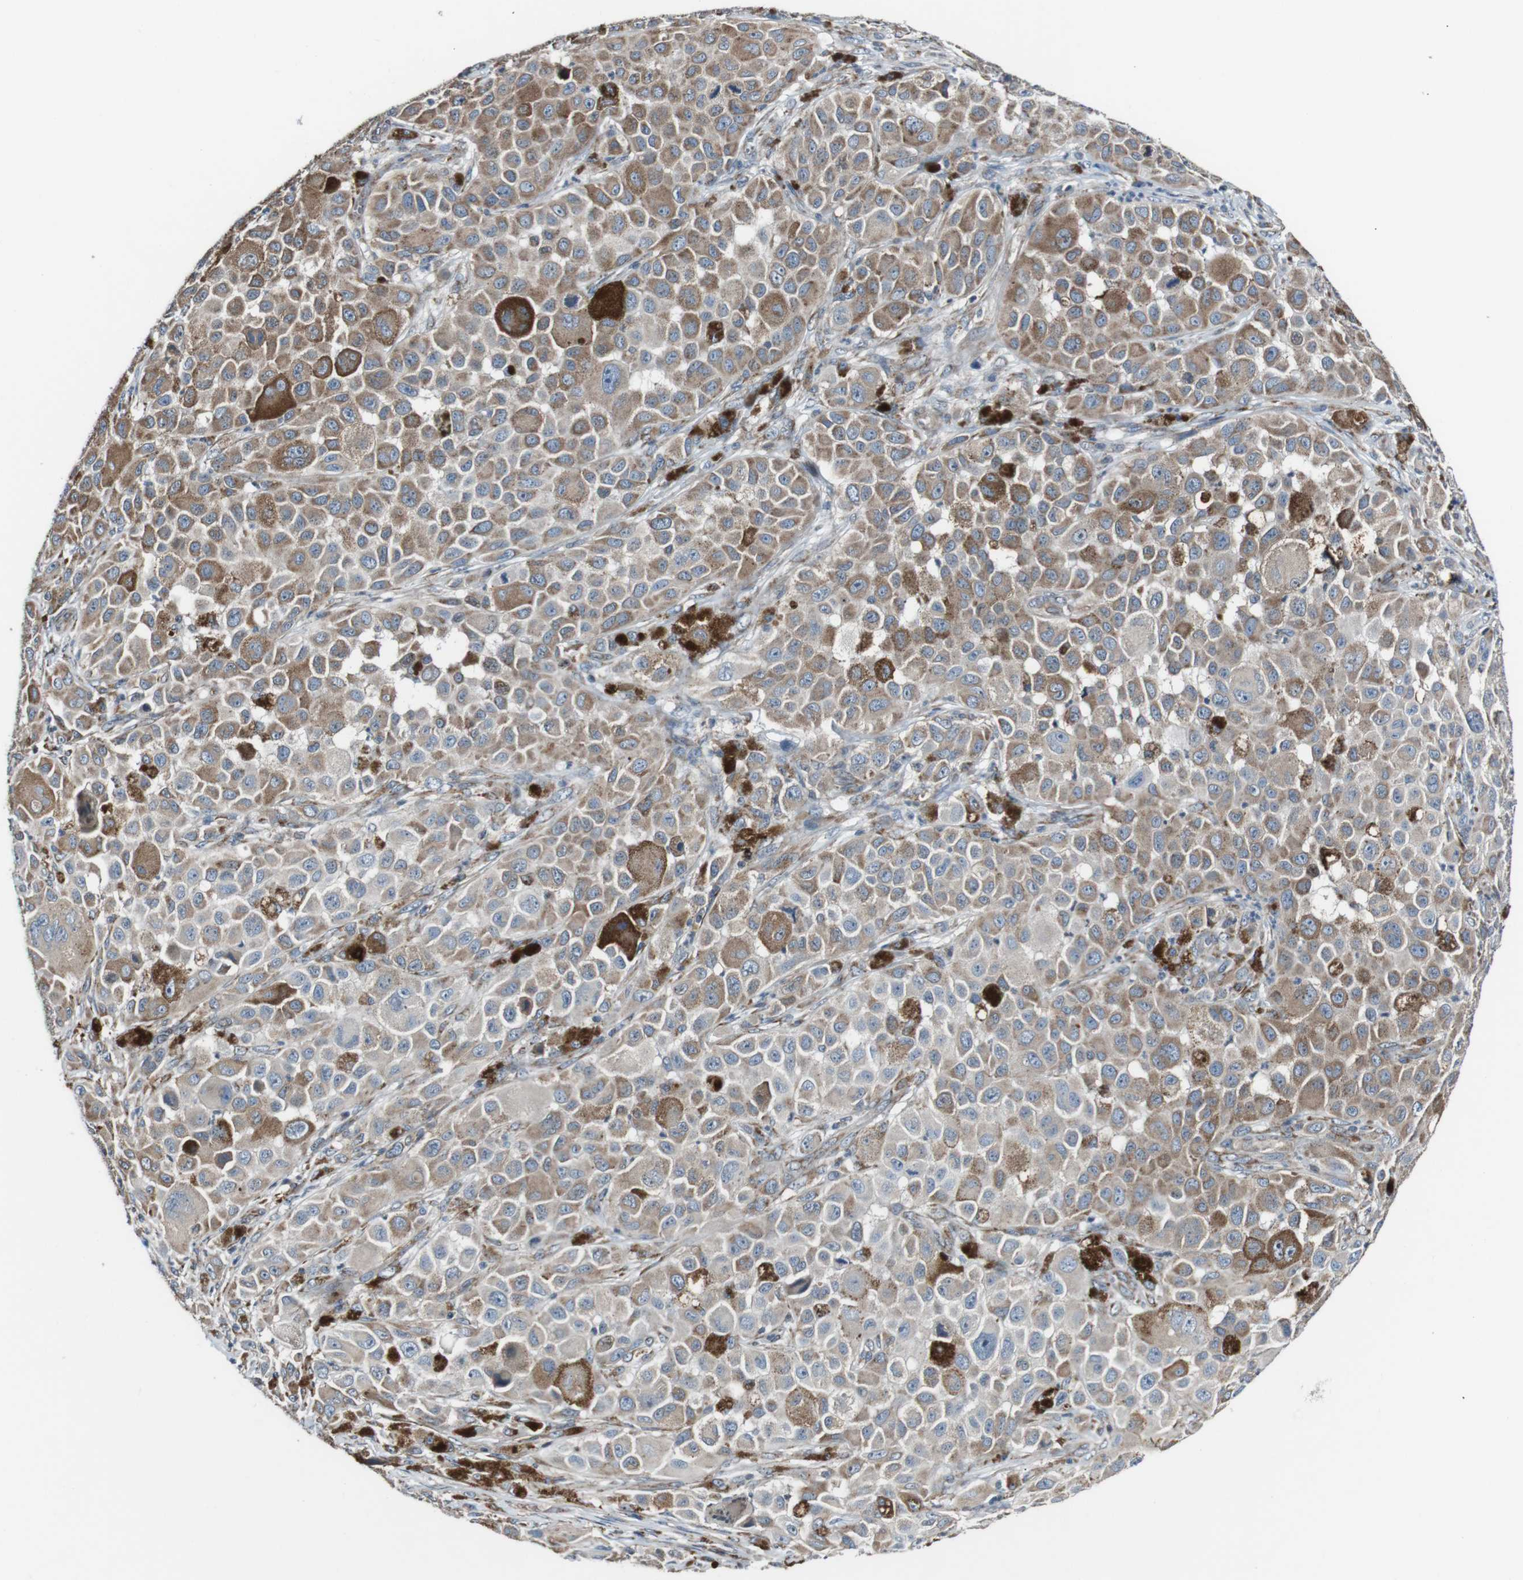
{"staining": {"intensity": "moderate", "quantity": "25%-75%", "location": "cytoplasmic/membranous"}, "tissue": "melanoma", "cell_type": "Tumor cells", "image_type": "cancer", "snomed": [{"axis": "morphology", "description": "Malignant melanoma, NOS"}, {"axis": "topography", "description": "Skin"}], "caption": "Protein staining by immunohistochemistry (IHC) exhibits moderate cytoplasmic/membranous expression in approximately 25%-75% of tumor cells in melanoma.", "gene": "CISD2", "patient": {"sex": "male", "age": 96}}